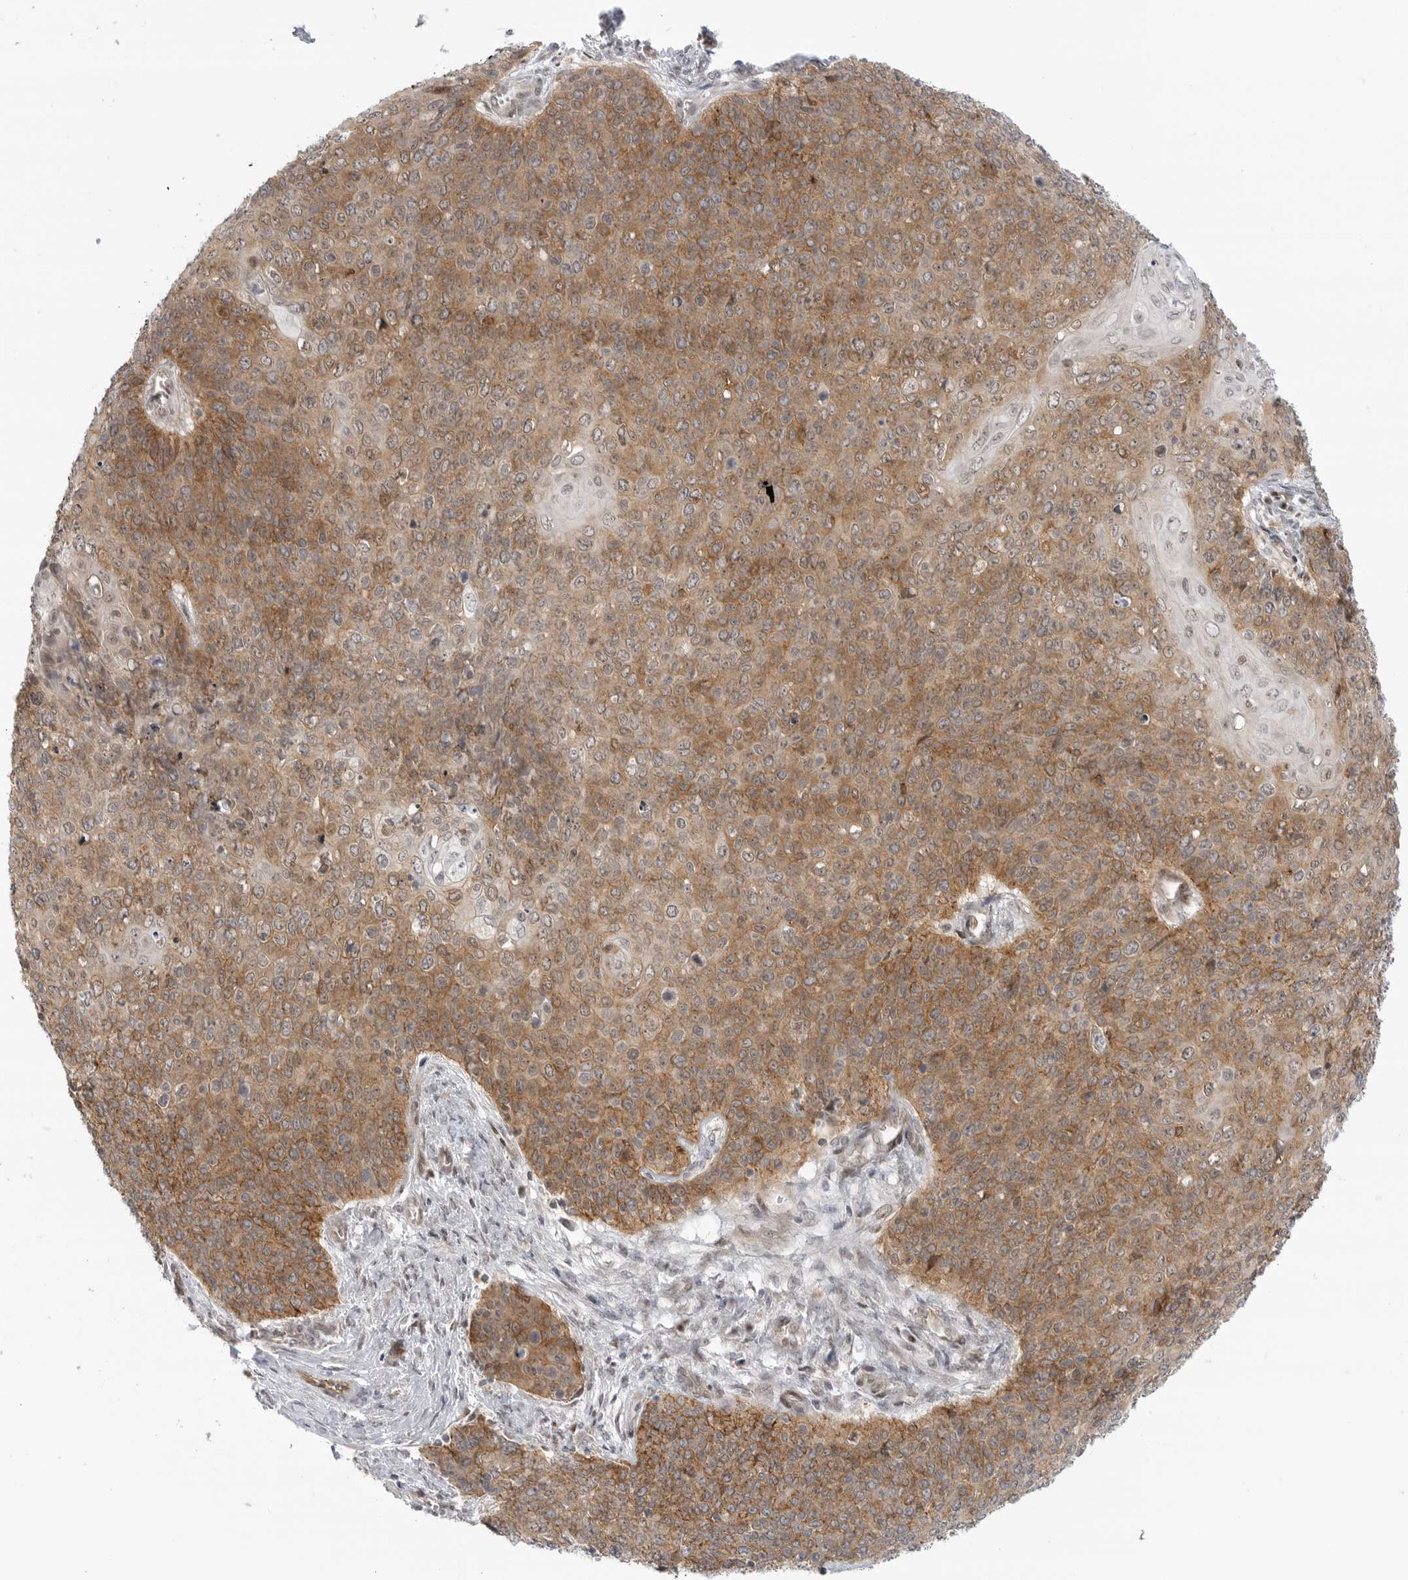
{"staining": {"intensity": "moderate", "quantity": ">75%", "location": "cytoplasmic/membranous"}, "tissue": "cervical cancer", "cell_type": "Tumor cells", "image_type": "cancer", "snomed": [{"axis": "morphology", "description": "Squamous cell carcinoma, NOS"}, {"axis": "topography", "description": "Cervix"}], "caption": "The histopathology image demonstrates a brown stain indicating the presence of a protein in the cytoplasmic/membranous of tumor cells in cervical squamous cell carcinoma. The protein of interest is stained brown, and the nuclei are stained in blue (DAB IHC with brightfield microscopy, high magnification).", "gene": "CEP295NL", "patient": {"sex": "female", "age": 39}}